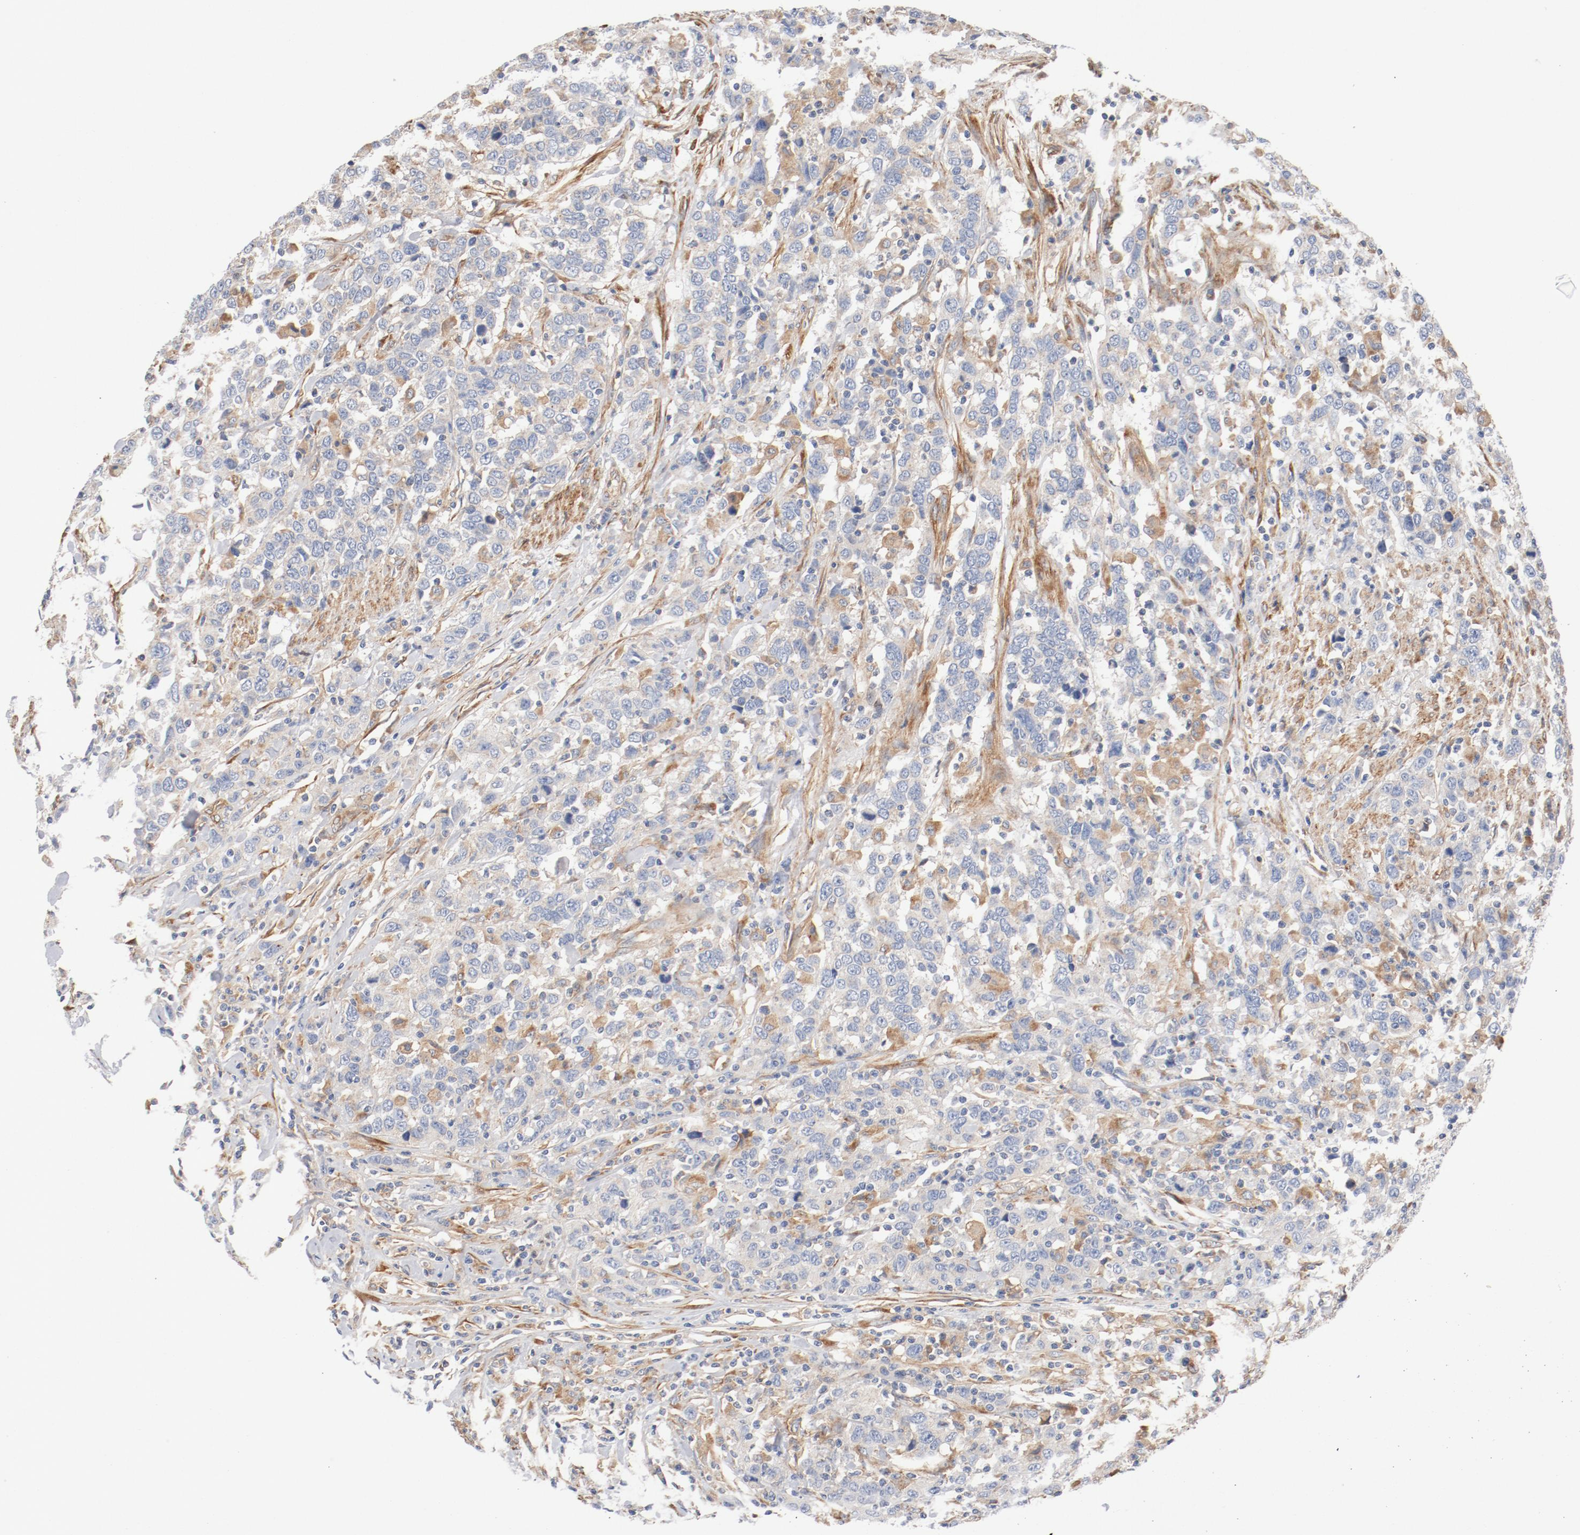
{"staining": {"intensity": "negative", "quantity": "none", "location": "none"}, "tissue": "urothelial cancer", "cell_type": "Tumor cells", "image_type": "cancer", "snomed": [{"axis": "morphology", "description": "Urothelial carcinoma, High grade"}, {"axis": "topography", "description": "Urinary bladder"}], "caption": "Histopathology image shows no significant protein staining in tumor cells of urothelial carcinoma (high-grade). The staining was performed using DAB to visualize the protein expression in brown, while the nuclei were stained in blue with hematoxylin (Magnification: 20x).", "gene": "ILK", "patient": {"sex": "male", "age": 61}}